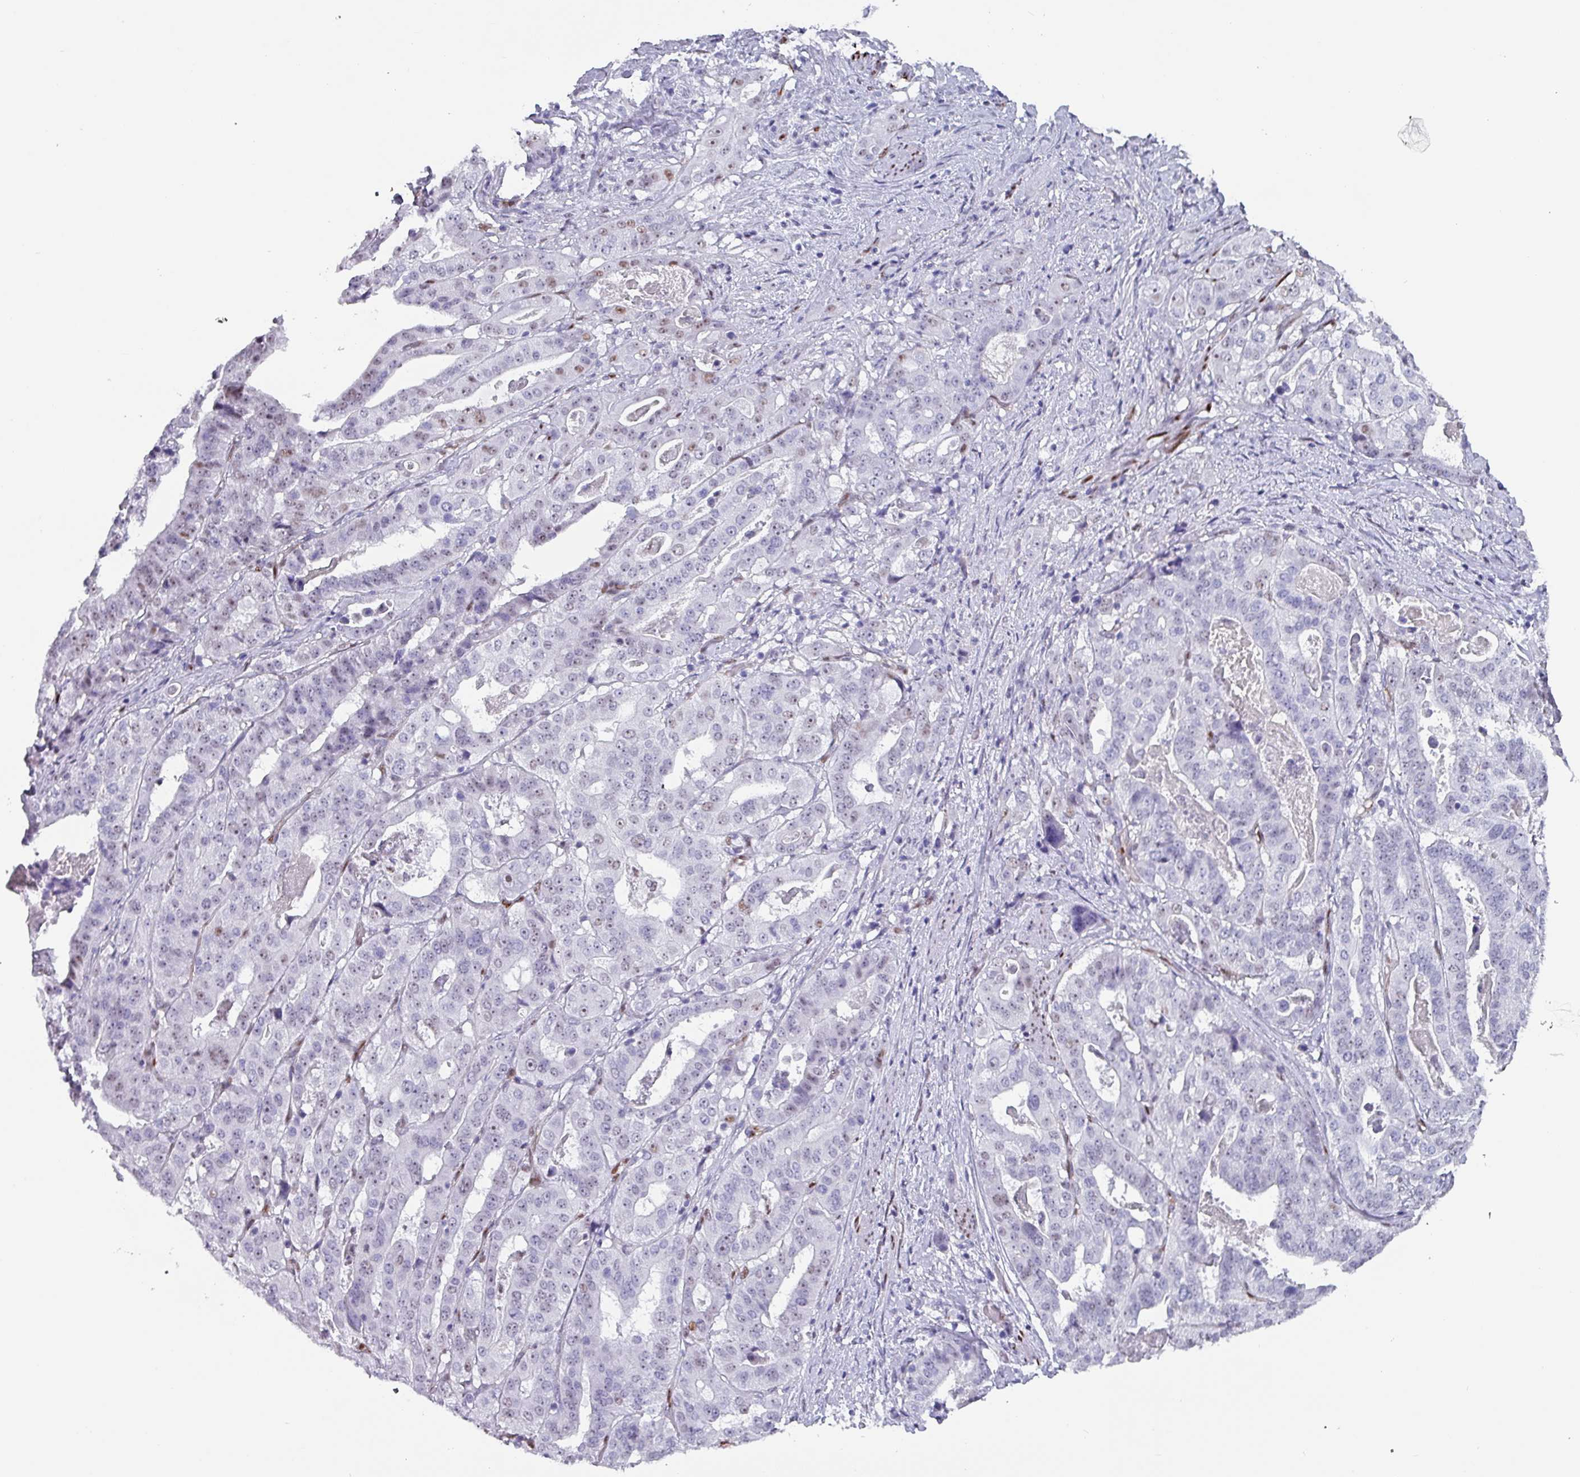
{"staining": {"intensity": "negative", "quantity": "none", "location": "none"}, "tissue": "stomach cancer", "cell_type": "Tumor cells", "image_type": "cancer", "snomed": [{"axis": "morphology", "description": "Adenocarcinoma, NOS"}, {"axis": "topography", "description": "Stomach"}], "caption": "Photomicrograph shows no protein positivity in tumor cells of stomach cancer tissue. The staining is performed using DAB (3,3'-diaminobenzidine) brown chromogen with nuclei counter-stained in using hematoxylin.", "gene": "ZNF816-ZNF321P", "patient": {"sex": "male", "age": 48}}